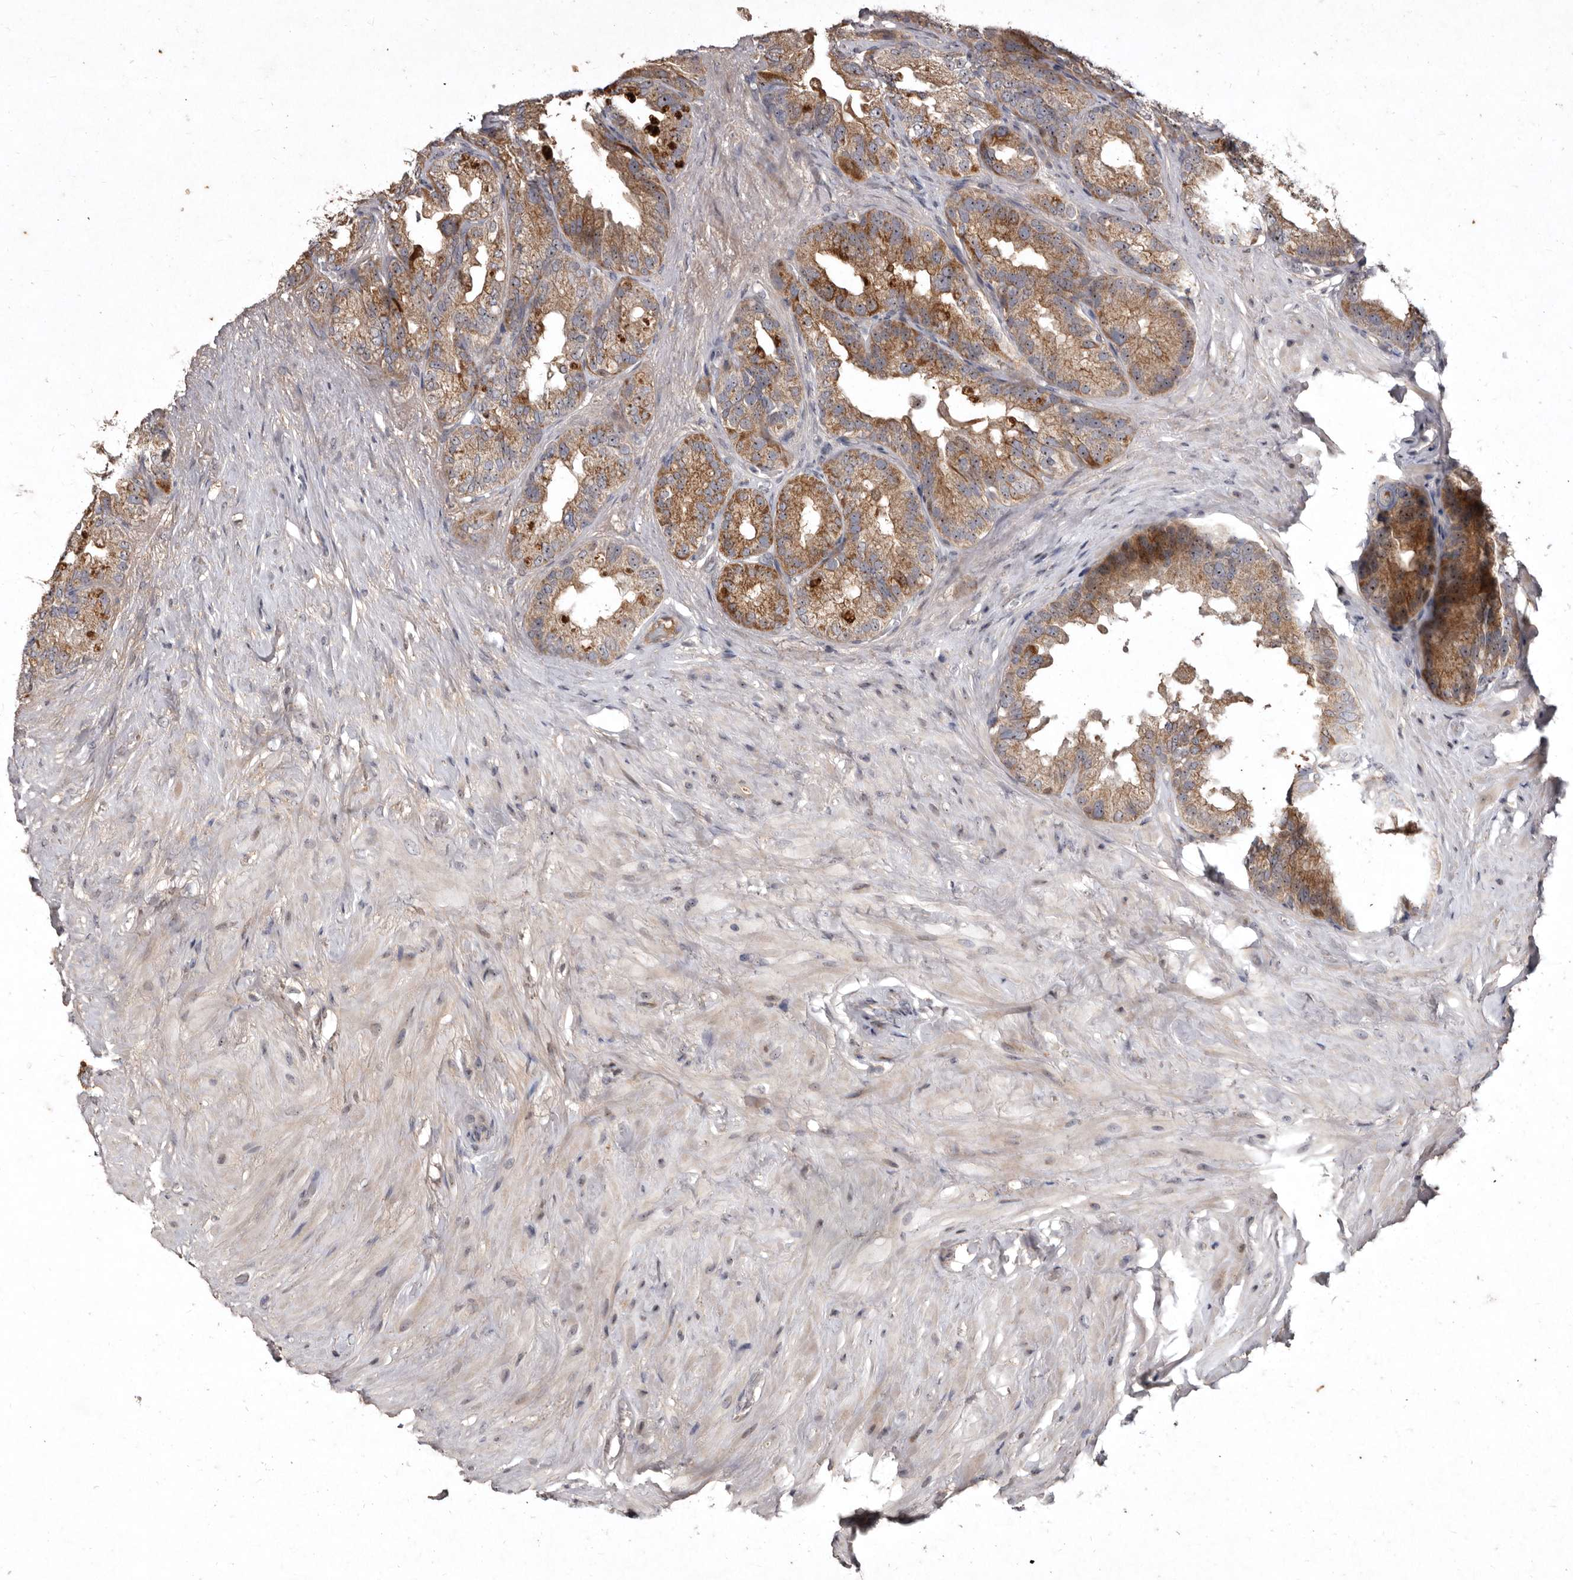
{"staining": {"intensity": "moderate", "quantity": ">75%", "location": "cytoplasmic/membranous"}, "tissue": "seminal vesicle", "cell_type": "Glandular cells", "image_type": "normal", "snomed": [{"axis": "morphology", "description": "Normal tissue, NOS"}, {"axis": "topography", "description": "Seminal veicle"}], "caption": "IHC of benign human seminal vesicle displays medium levels of moderate cytoplasmic/membranous positivity in about >75% of glandular cells. Using DAB (3,3'-diaminobenzidine) (brown) and hematoxylin (blue) stains, captured at high magnification using brightfield microscopy.", "gene": "FLAD1", "patient": {"sex": "male", "age": 80}}